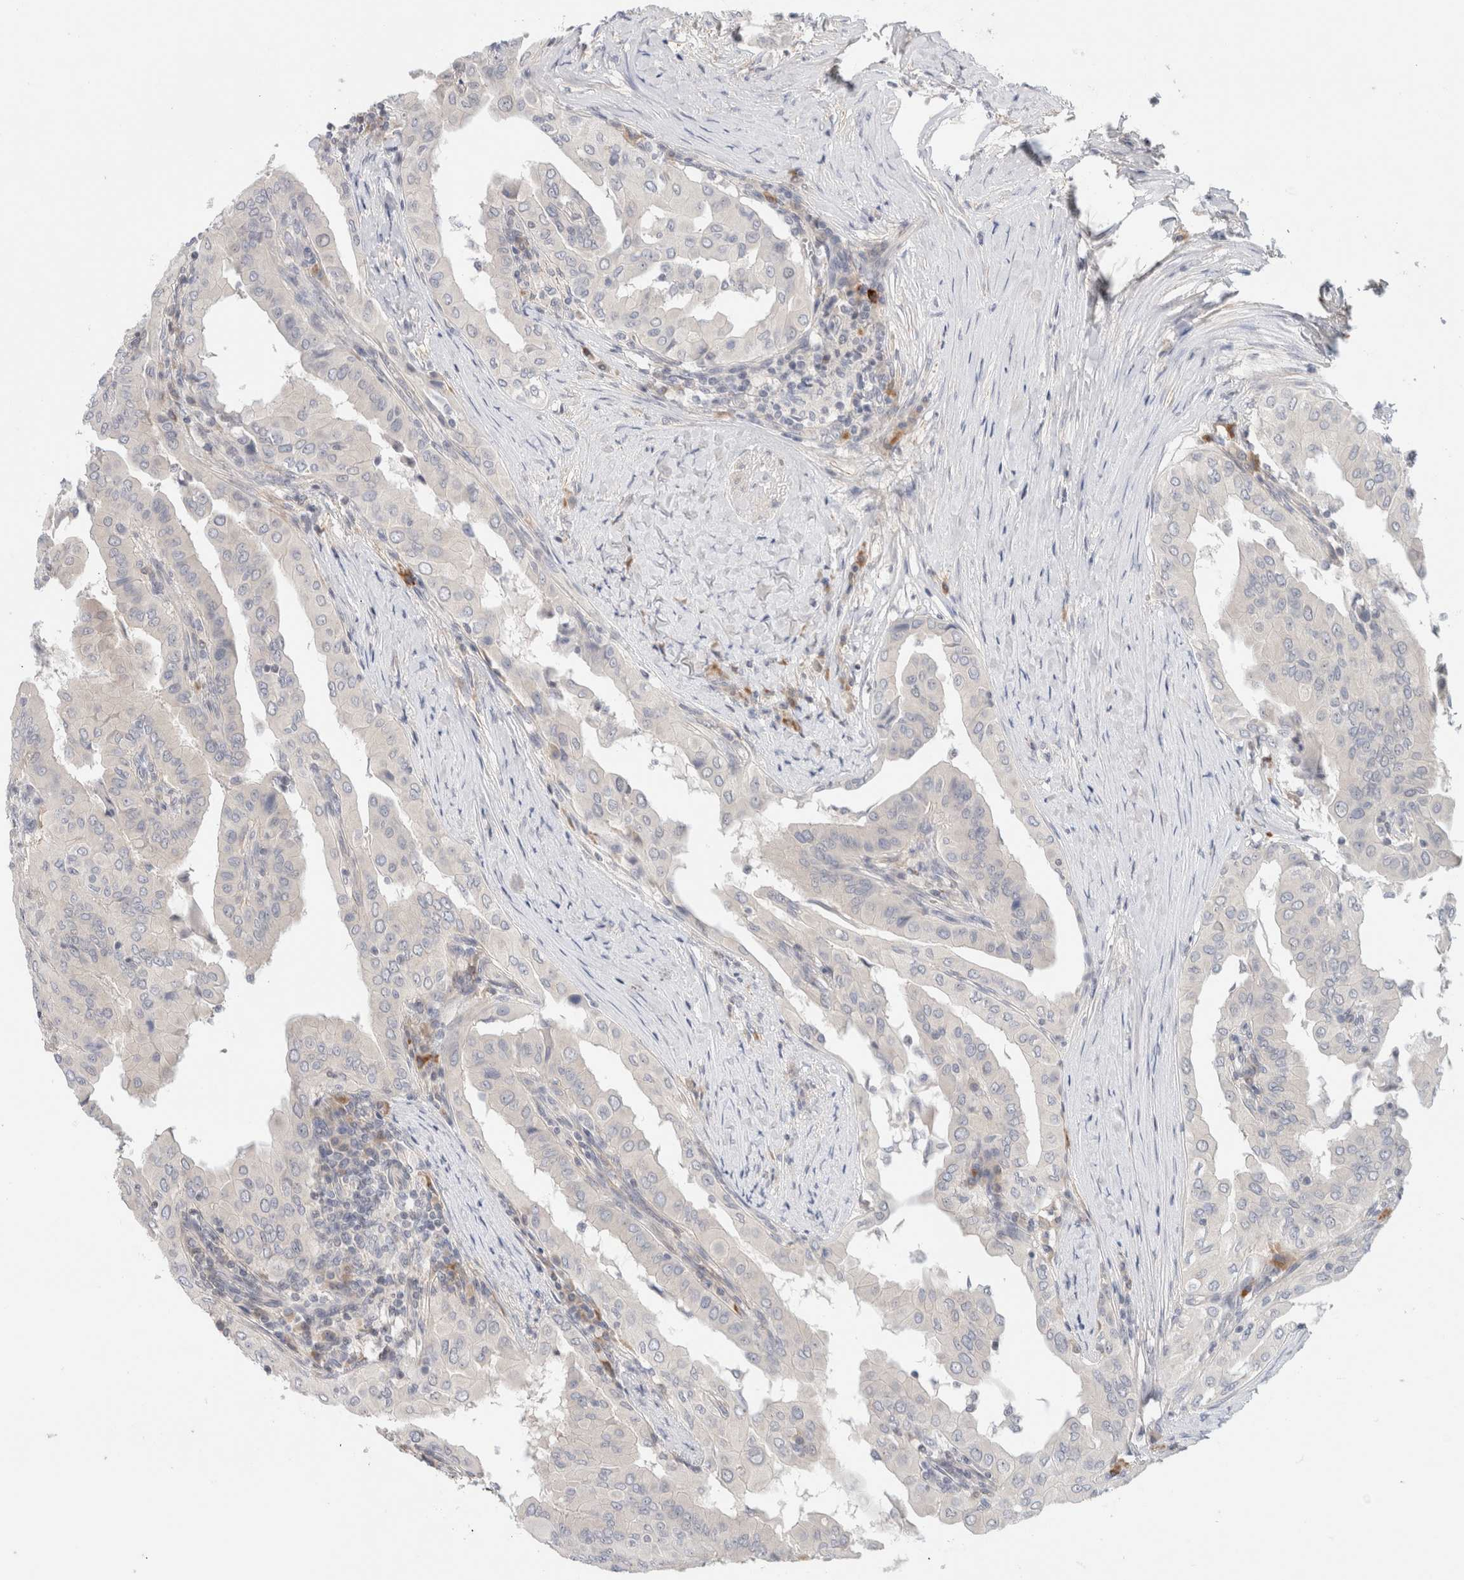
{"staining": {"intensity": "negative", "quantity": "none", "location": "none"}, "tissue": "thyroid cancer", "cell_type": "Tumor cells", "image_type": "cancer", "snomed": [{"axis": "morphology", "description": "Papillary adenocarcinoma, NOS"}, {"axis": "topography", "description": "Thyroid gland"}], "caption": "Immunohistochemistry of thyroid papillary adenocarcinoma reveals no positivity in tumor cells. Brightfield microscopy of immunohistochemistry (IHC) stained with DAB (brown) and hematoxylin (blue), captured at high magnification.", "gene": "SPRTN", "patient": {"sex": "male", "age": 33}}